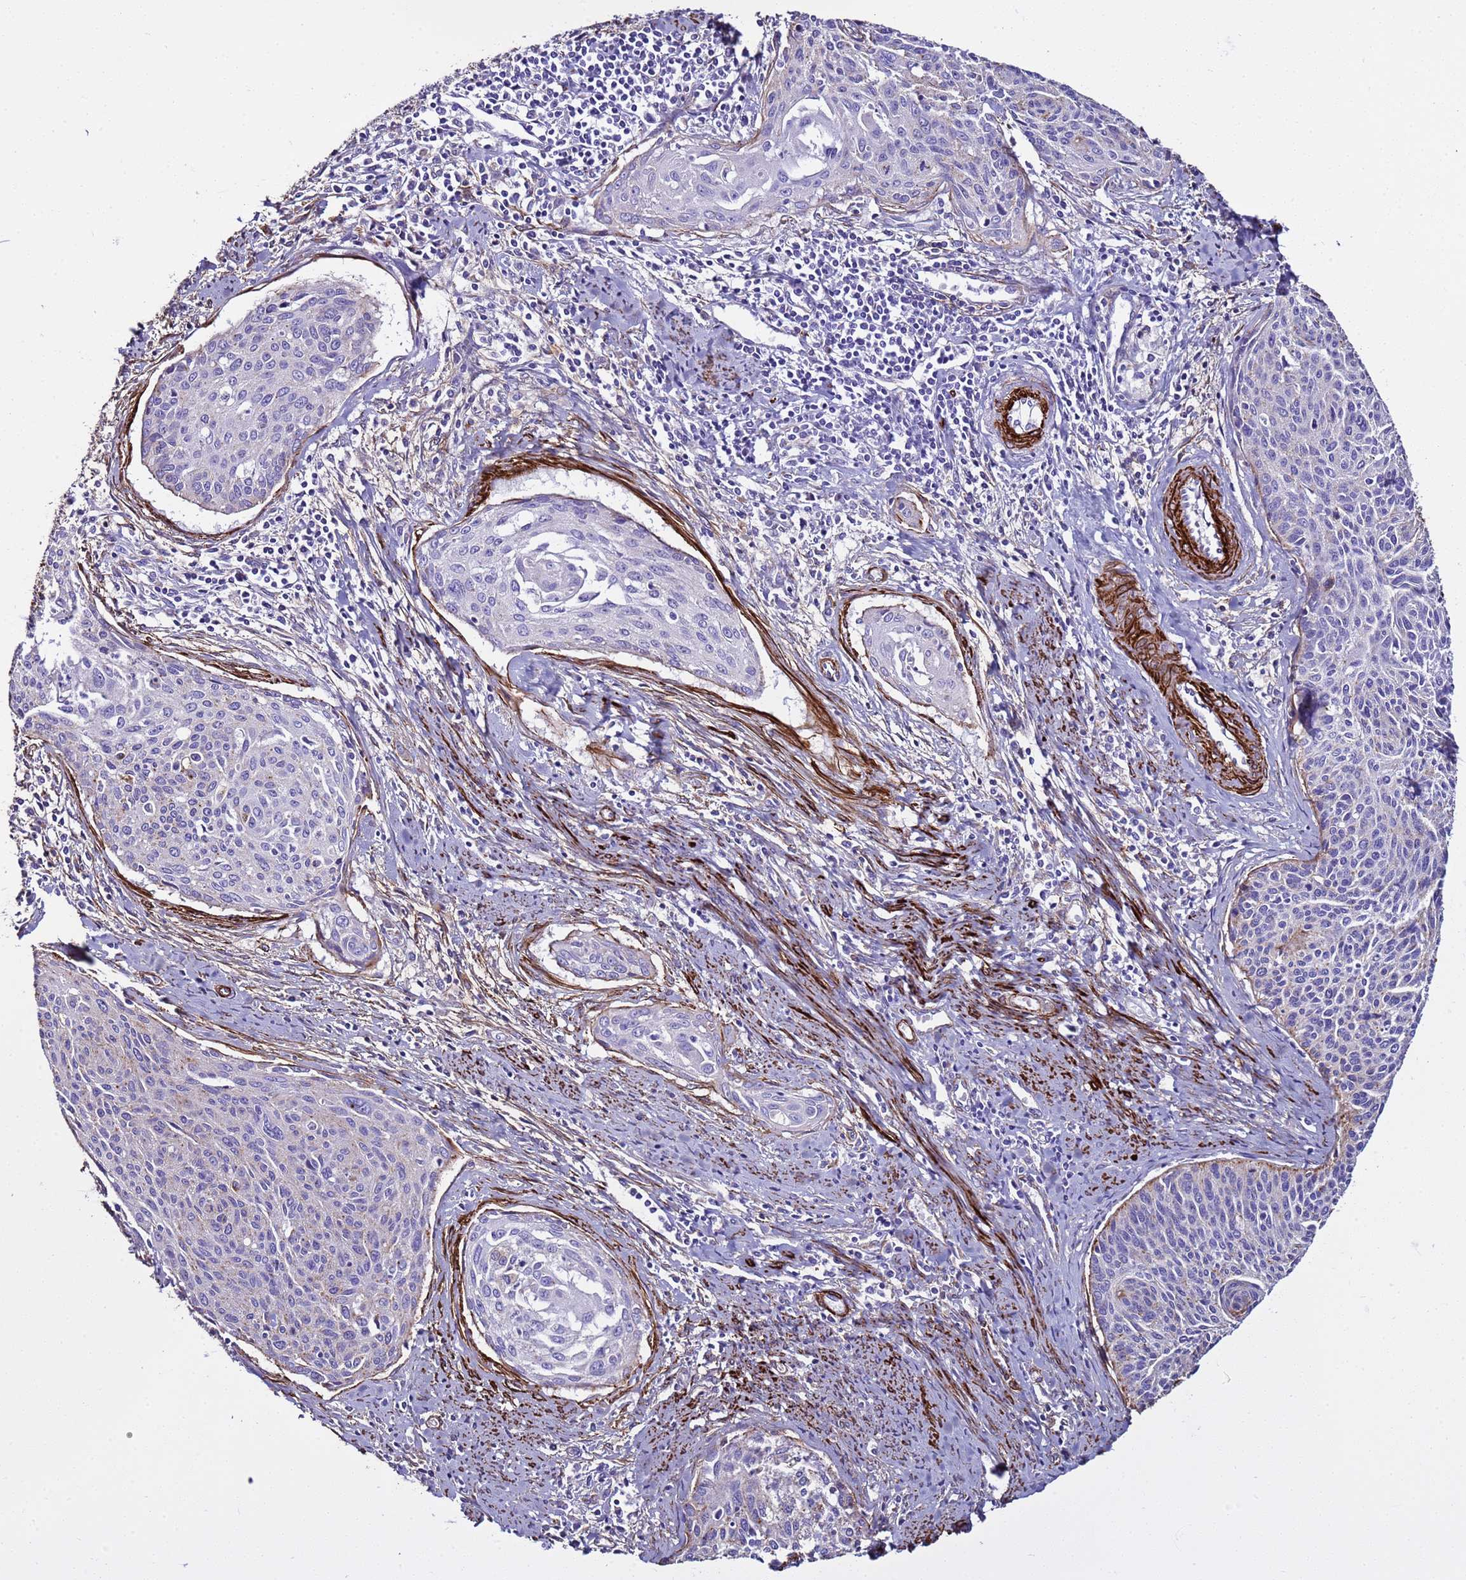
{"staining": {"intensity": "negative", "quantity": "none", "location": "none"}, "tissue": "cervical cancer", "cell_type": "Tumor cells", "image_type": "cancer", "snomed": [{"axis": "morphology", "description": "Squamous cell carcinoma, NOS"}, {"axis": "topography", "description": "Cervix"}], "caption": "There is no significant staining in tumor cells of cervical cancer.", "gene": "RABL2B", "patient": {"sex": "female", "age": 55}}